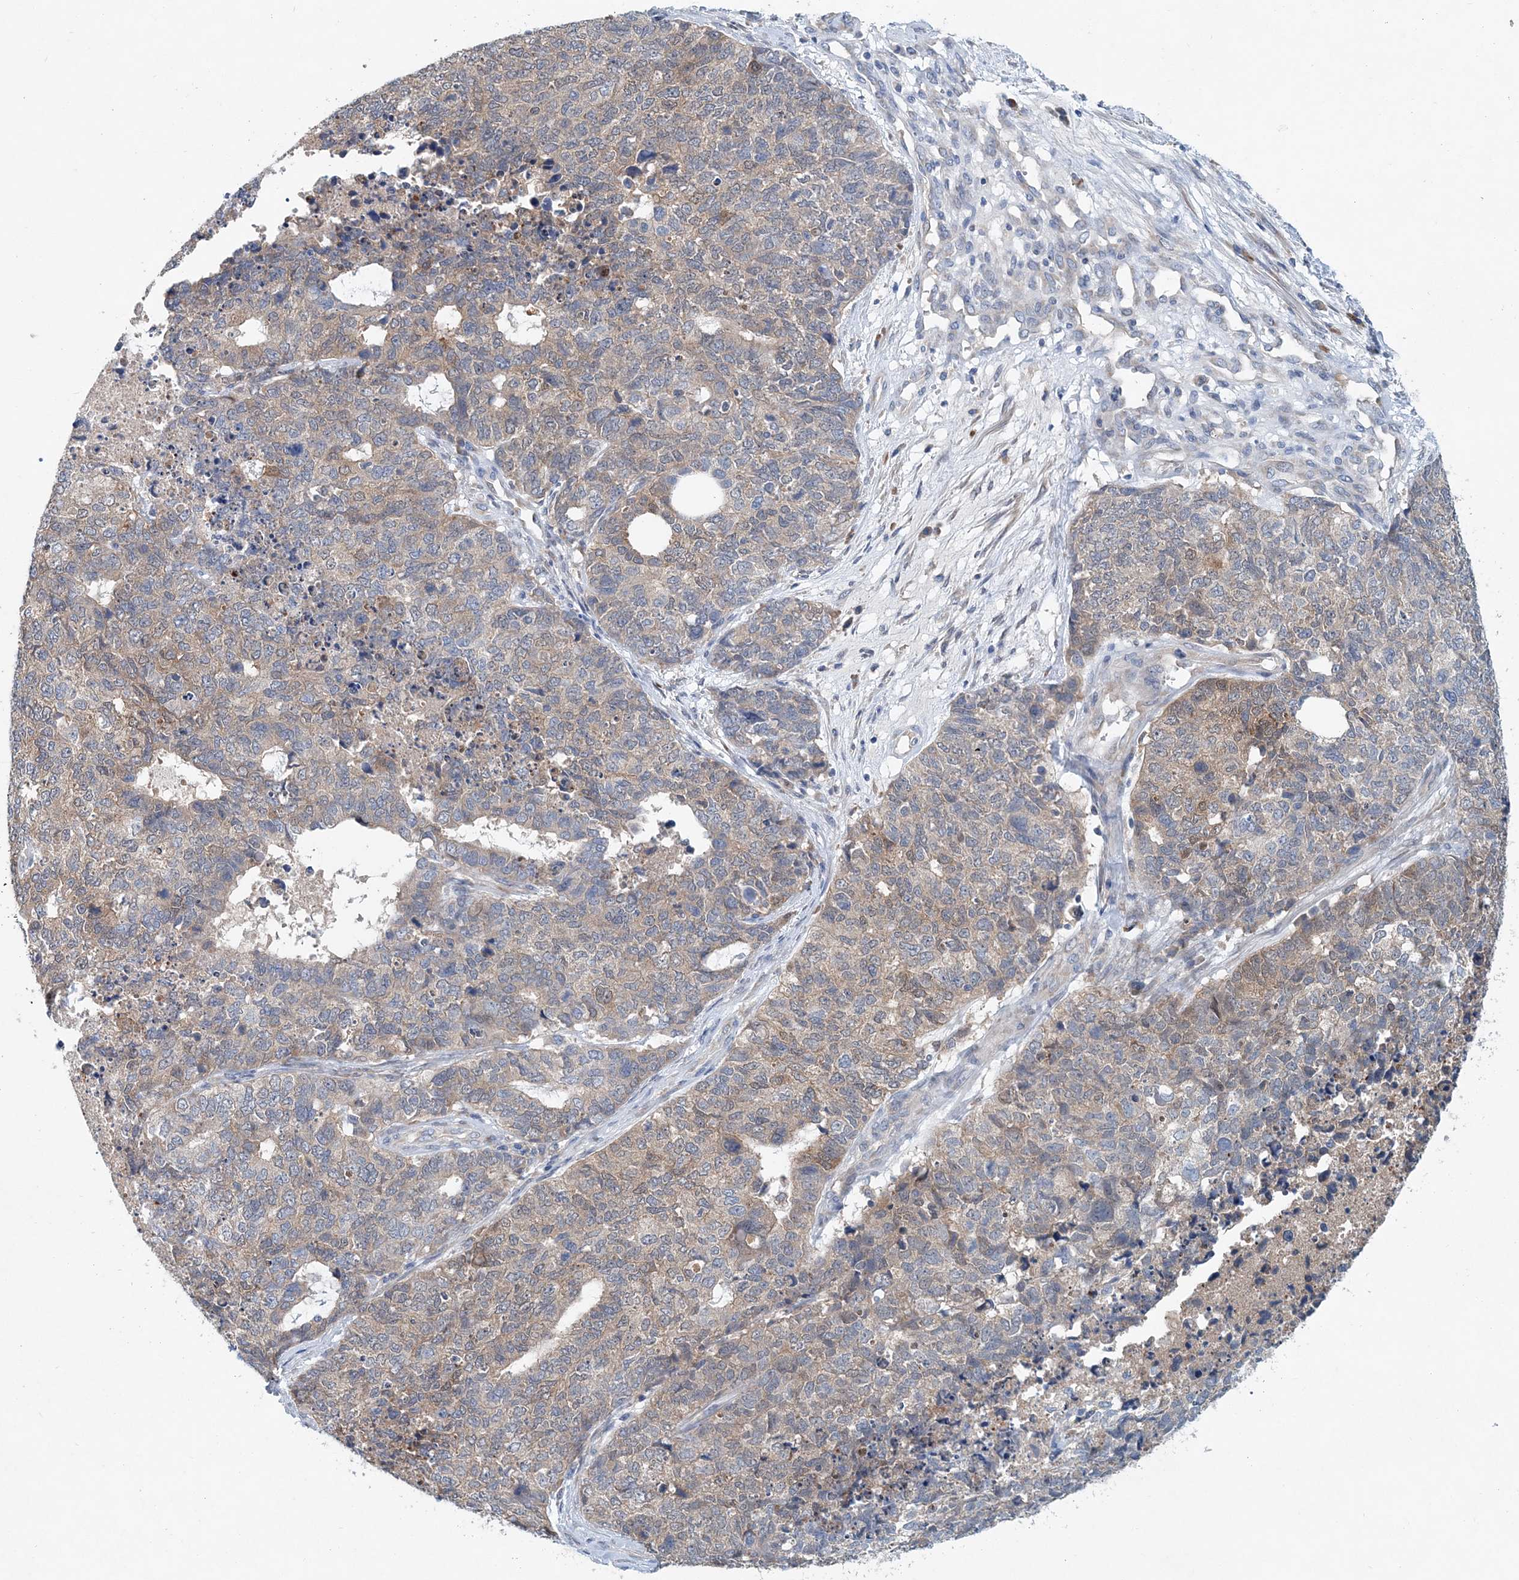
{"staining": {"intensity": "weak", "quantity": ">75%", "location": "cytoplasmic/membranous"}, "tissue": "cervical cancer", "cell_type": "Tumor cells", "image_type": "cancer", "snomed": [{"axis": "morphology", "description": "Squamous cell carcinoma, NOS"}, {"axis": "topography", "description": "Cervix"}], "caption": "Immunohistochemical staining of squamous cell carcinoma (cervical) displays low levels of weak cytoplasmic/membranous protein staining in about >75% of tumor cells. (DAB (3,3'-diaminobenzidine) = brown stain, brightfield microscopy at high magnification).", "gene": "PFN2", "patient": {"sex": "female", "age": 63}}